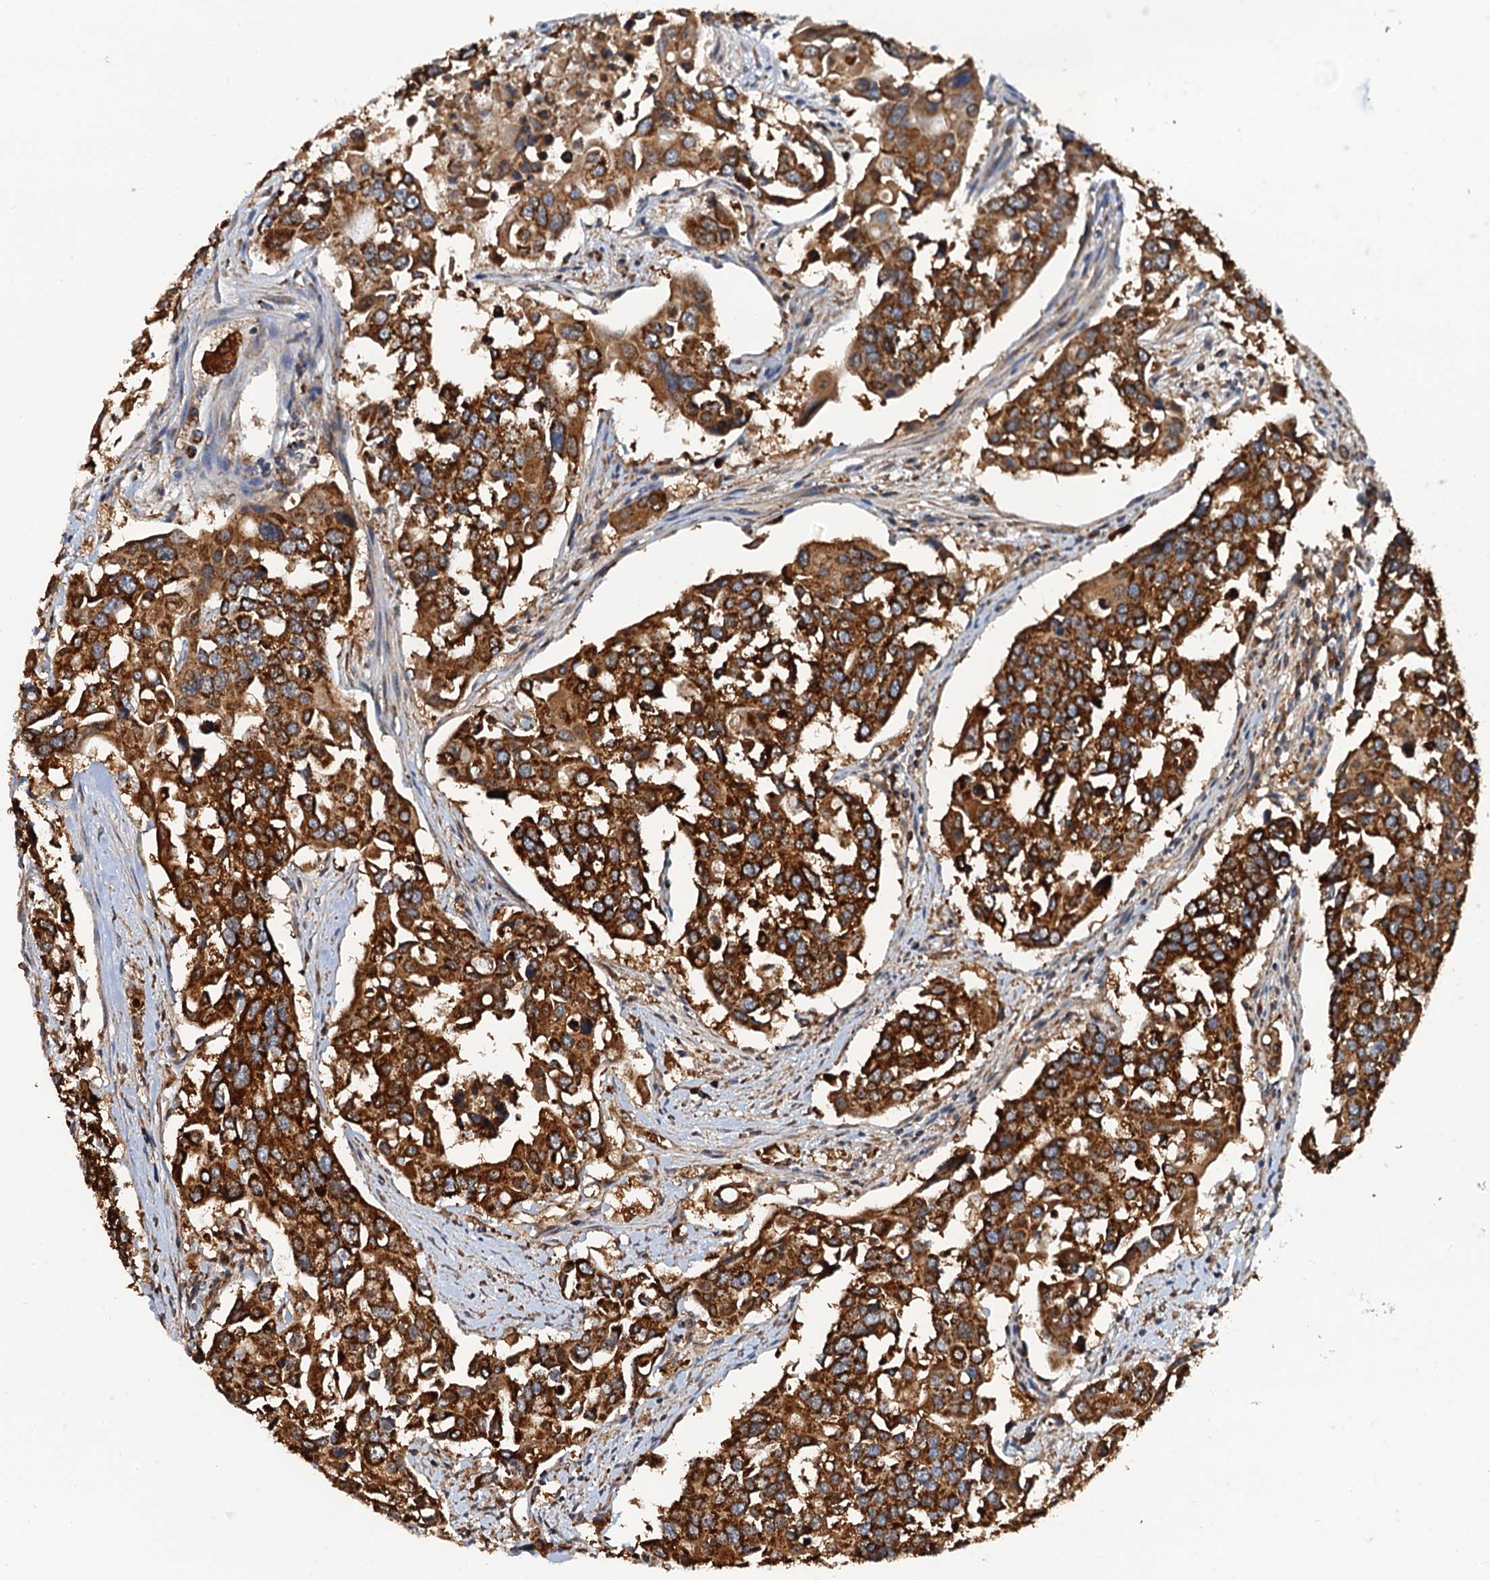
{"staining": {"intensity": "strong", "quantity": ">75%", "location": "cytoplasmic/membranous"}, "tissue": "colorectal cancer", "cell_type": "Tumor cells", "image_type": "cancer", "snomed": [{"axis": "morphology", "description": "Adenocarcinoma, NOS"}, {"axis": "topography", "description": "Colon"}], "caption": "This is a histology image of IHC staining of colorectal adenocarcinoma, which shows strong staining in the cytoplasmic/membranous of tumor cells.", "gene": "AAGAB", "patient": {"sex": "male", "age": 77}}